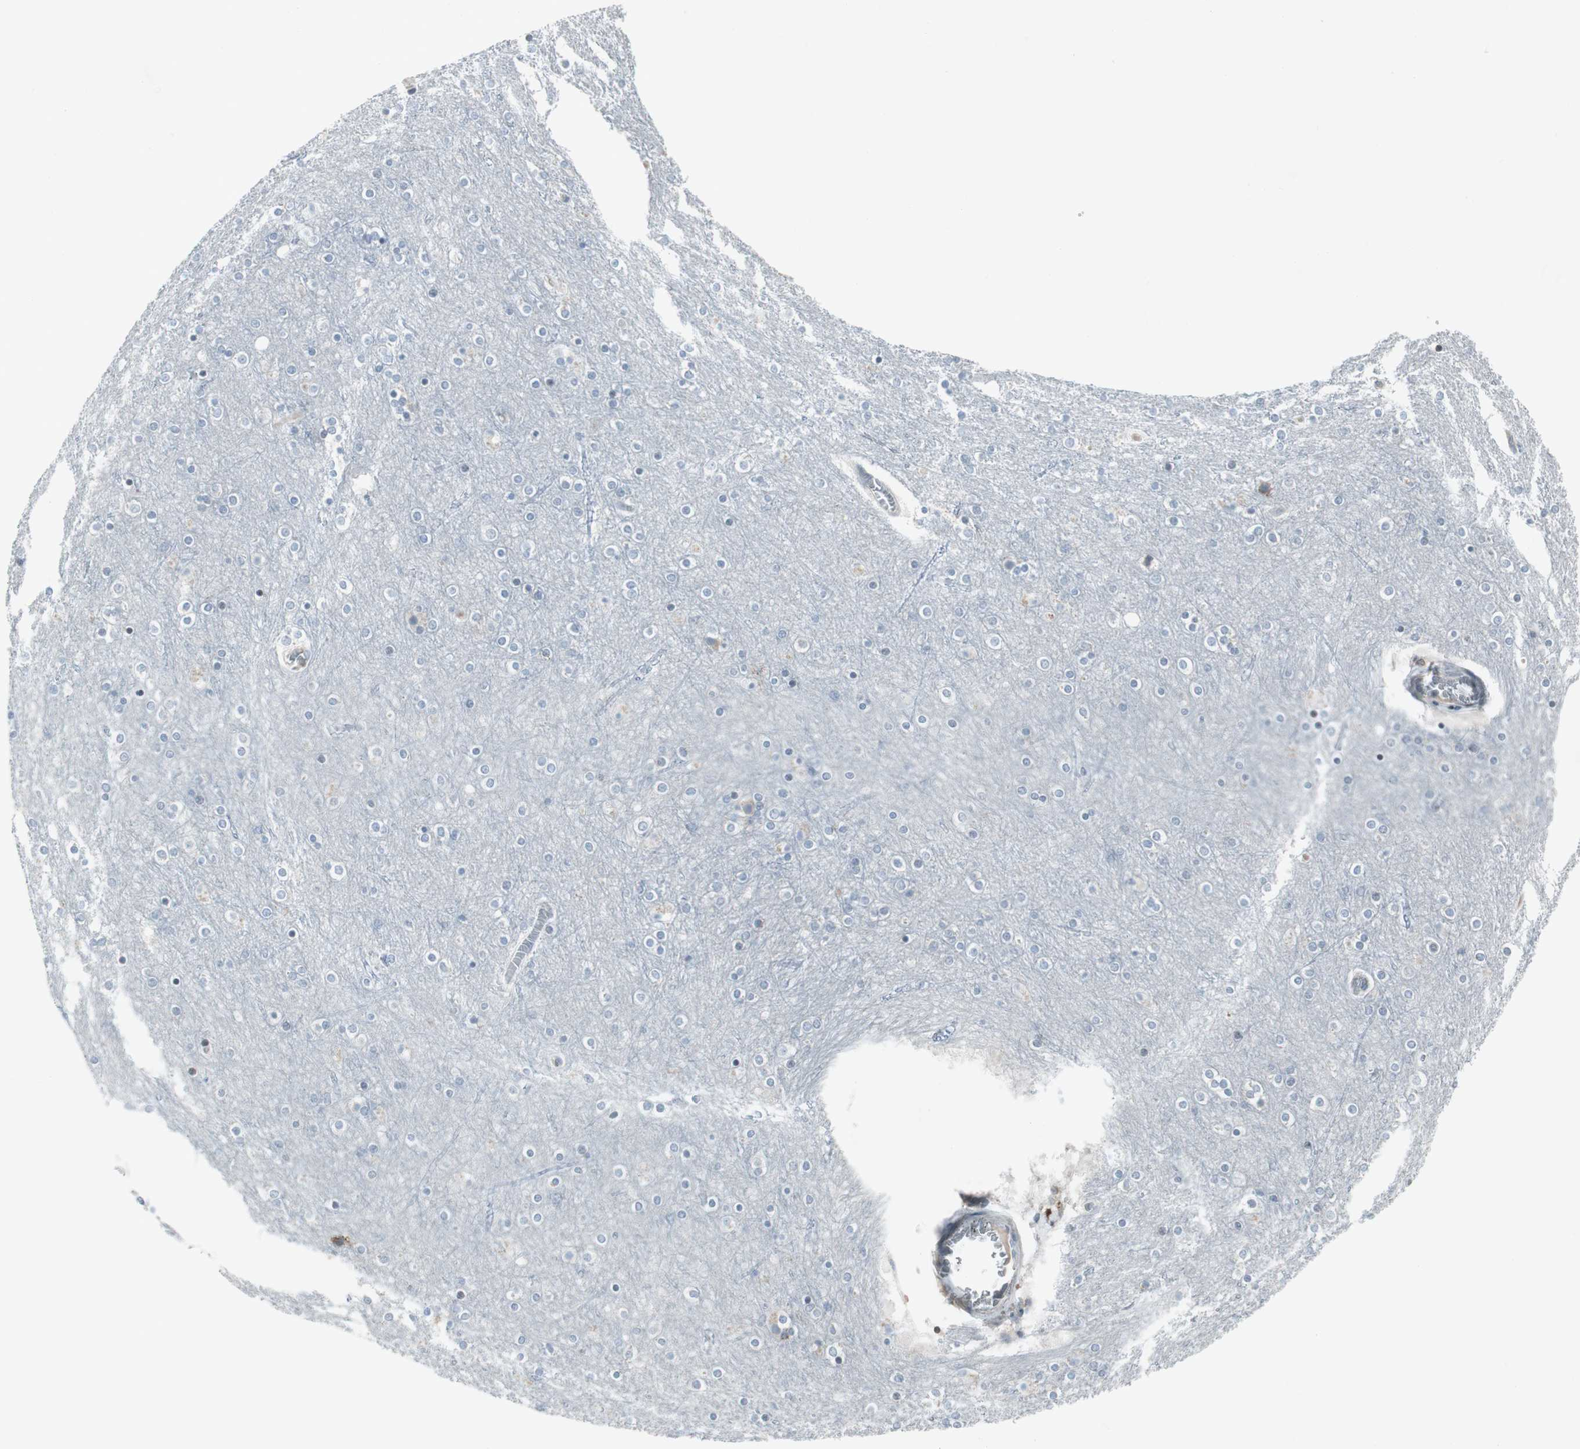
{"staining": {"intensity": "negative", "quantity": "none", "location": "none"}, "tissue": "cerebral cortex", "cell_type": "Endothelial cells", "image_type": "normal", "snomed": [{"axis": "morphology", "description": "Normal tissue, NOS"}, {"axis": "topography", "description": "Cerebral cortex"}], "caption": "Image shows no significant protein expression in endothelial cells of benign cerebral cortex.", "gene": "ARG2", "patient": {"sex": "female", "age": 54}}